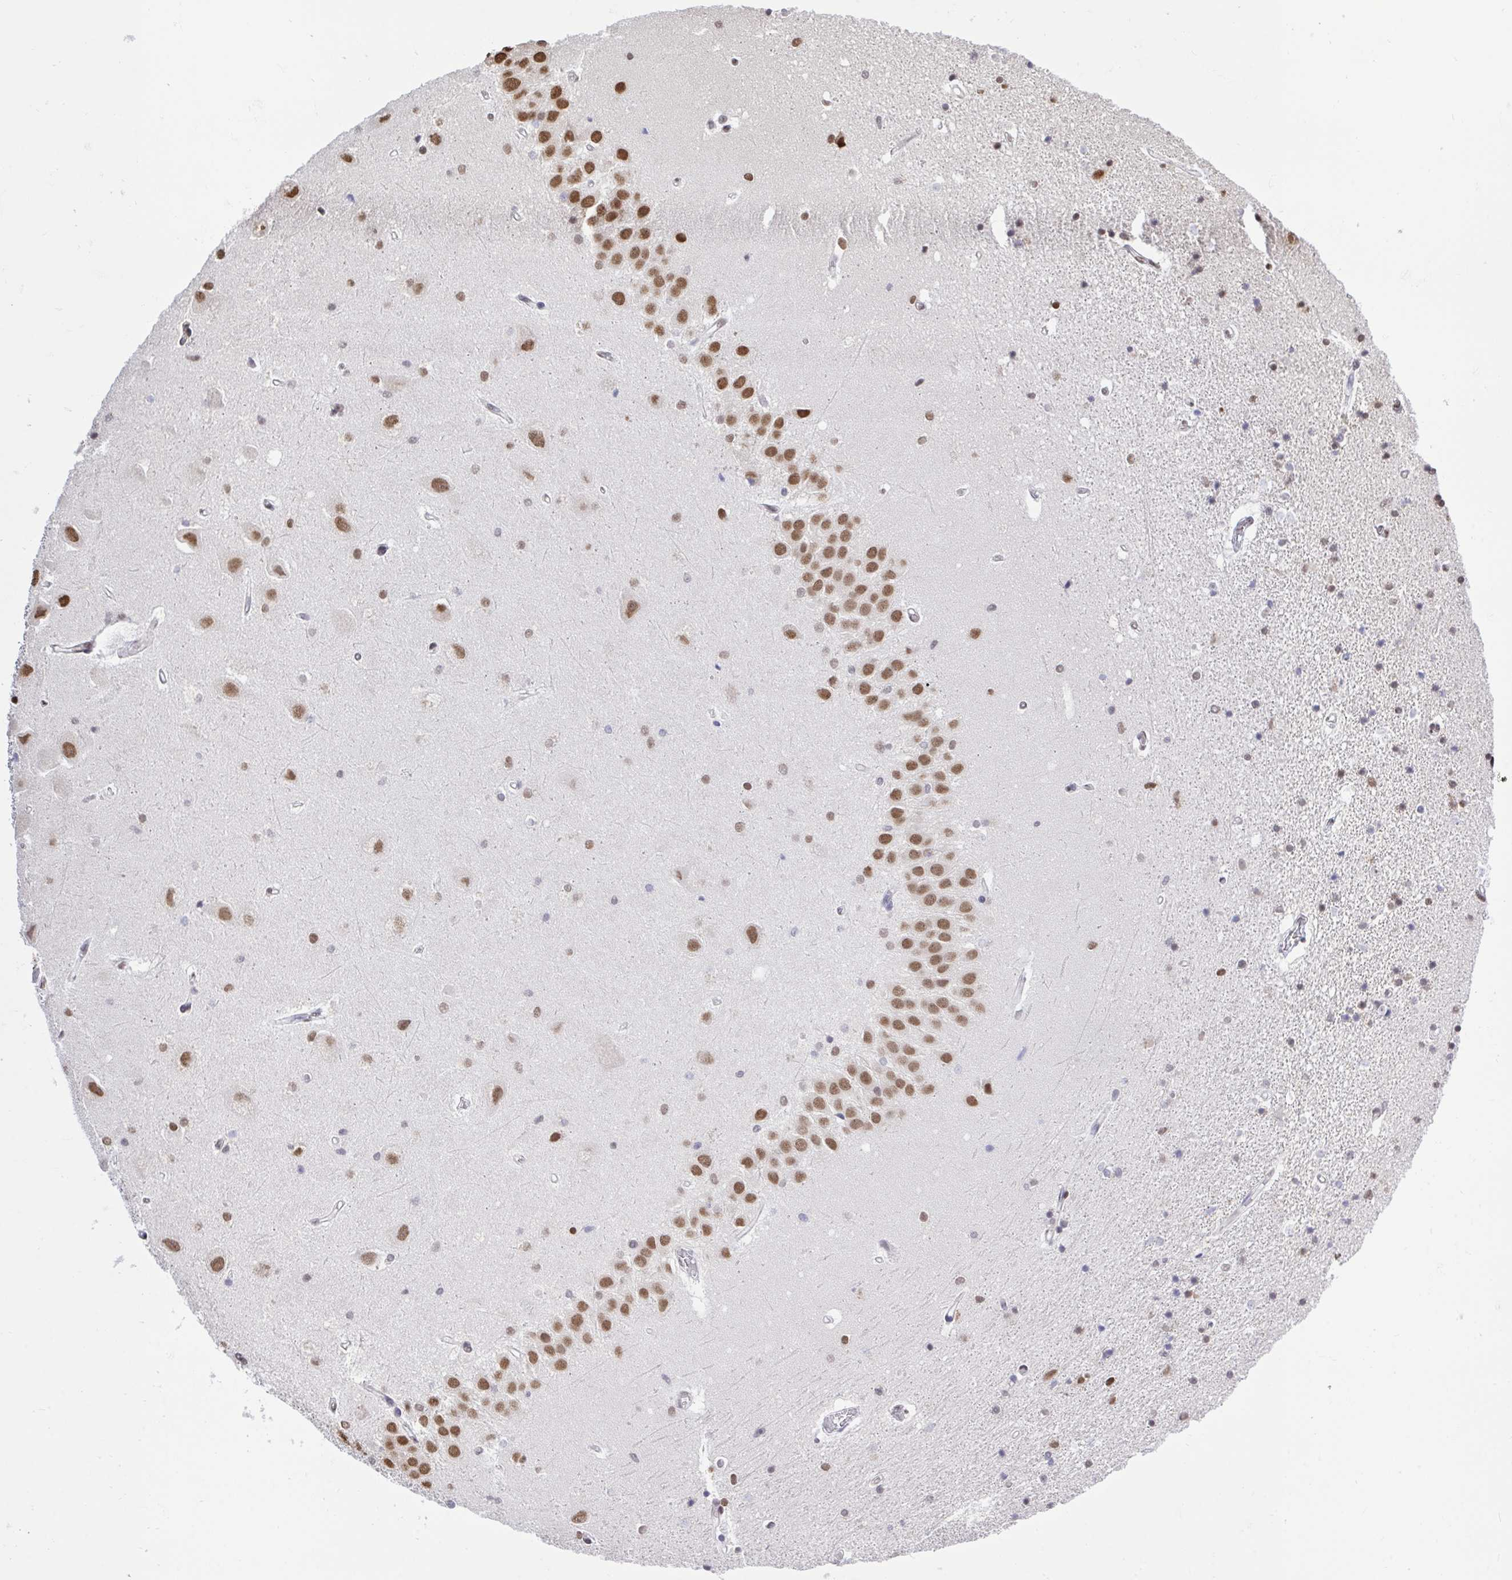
{"staining": {"intensity": "strong", "quantity": ">75%", "location": "nuclear"}, "tissue": "hippocampus", "cell_type": "Glial cells", "image_type": "normal", "snomed": [{"axis": "morphology", "description": "Normal tissue, NOS"}, {"axis": "topography", "description": "Hippocampus"}], "caption": "High-power microscopy captured an immunohistochemistry image of unremarkable hippocampus, revealing strong nuclear positivity in approximately >75% of glial cells. (Stains: DAB (3,3'-diaminobenzidine) in brown, nuclei in blue, Microscopy: brightfield microscopy at high magnification).", "gene": "HNRNPDL", "patient": {"sex": "male", "age": 63}}